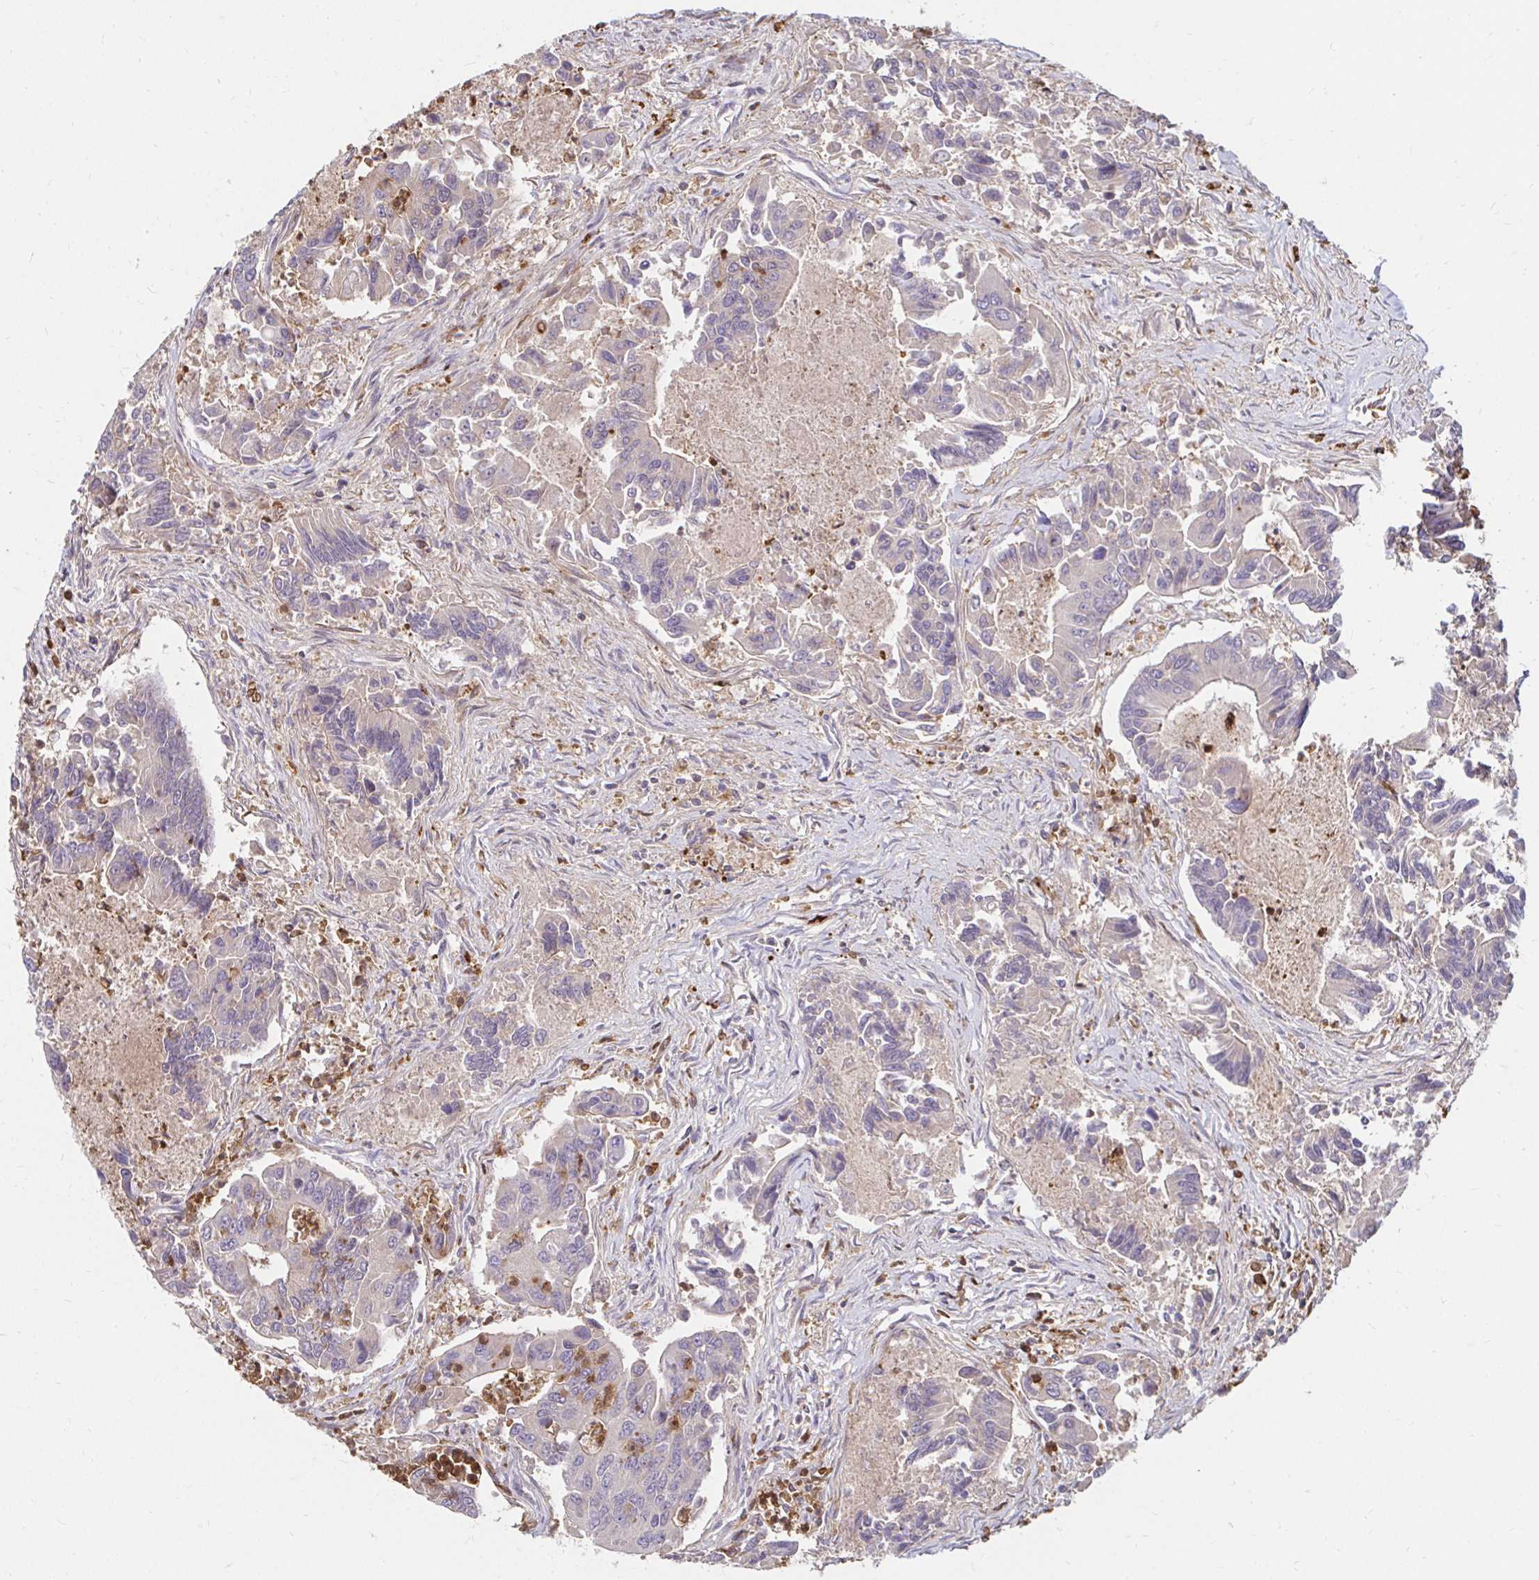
{"staining": {"intensity": "negative", "quantity": "none", "location": "none"}, "tissue": "colorectal cancer", "cell_type": "Tumor cells", "image_type": "cancer", "snomed": [{"axis": "morphology", "description": "Adenocarcinoma, NOS"}, {"axis": "topography", "description": "Colon"}], "caption": "Tumor cells show no significant protein staining in colorectal cancer. The staining was performed using DAB to visualize the protein expression in brown, while the nuclei were stained in blue with hematoxylin (Magnification: 20x).", "gene": "PYCARD", "patient": {"sex": "female", "age": 67}}